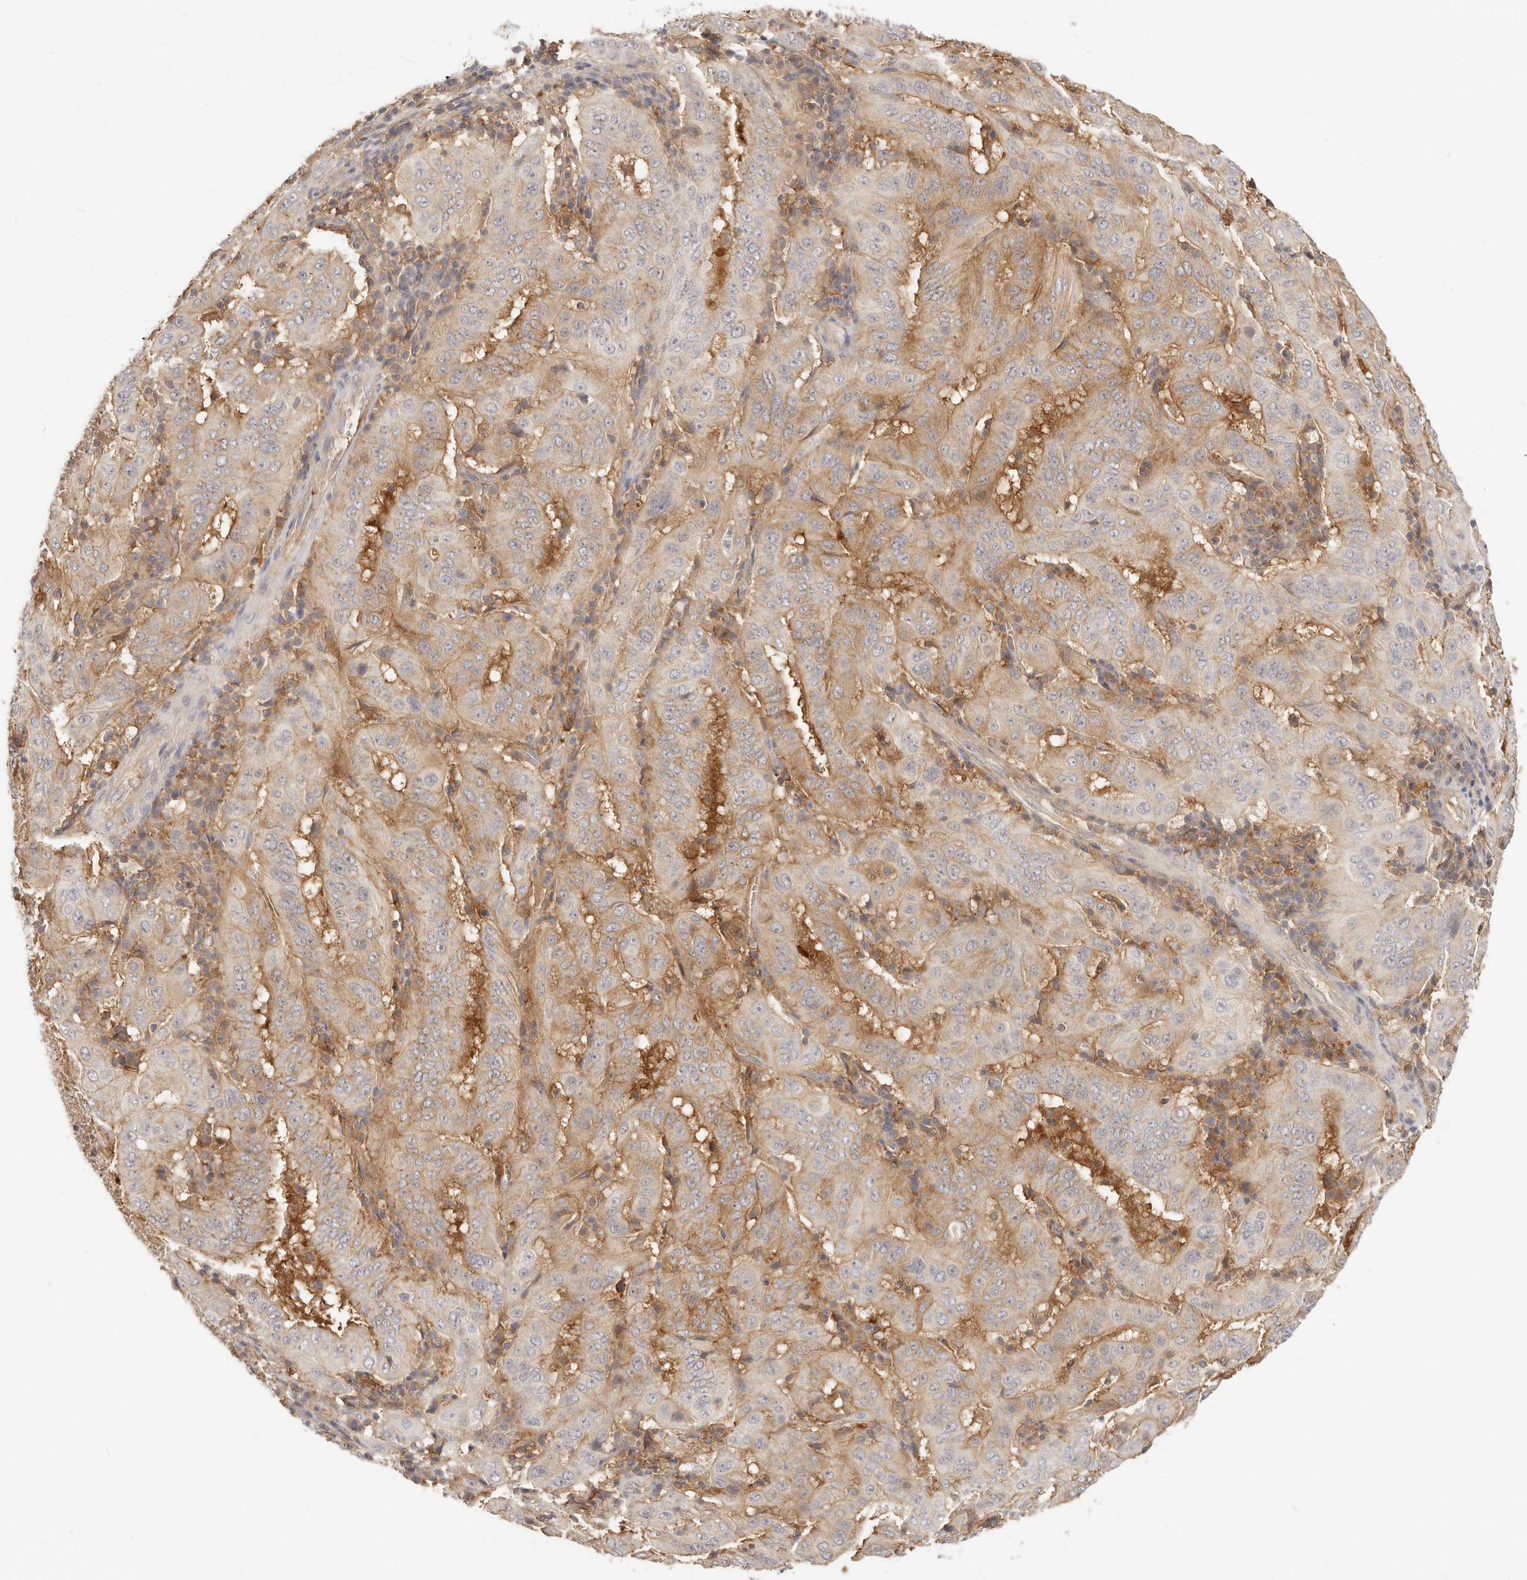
{"staining": {"intensity": "moderate", "quantity": "<25%", "location": "cytoplasmic/membranous"}, "tissue": "pancreatic cancer", "cell_type": "Tumor cells", "image_type": "cancer", "snomed": [{"axis": "morphology", "description": "Adenocarcinoma, NOS"}, {"axis": "topography", "description": "Pancreas"}], "caption": "Pancreatic cancer (adenocarcinoma) stained with DAB immunohistochemistry exhibits low levels of moderate cytoplasmic/membranous staining in about <25% of tumor cells.", "gene": "DTNBP1", "patient": {"sex": "male", "age": 63}}